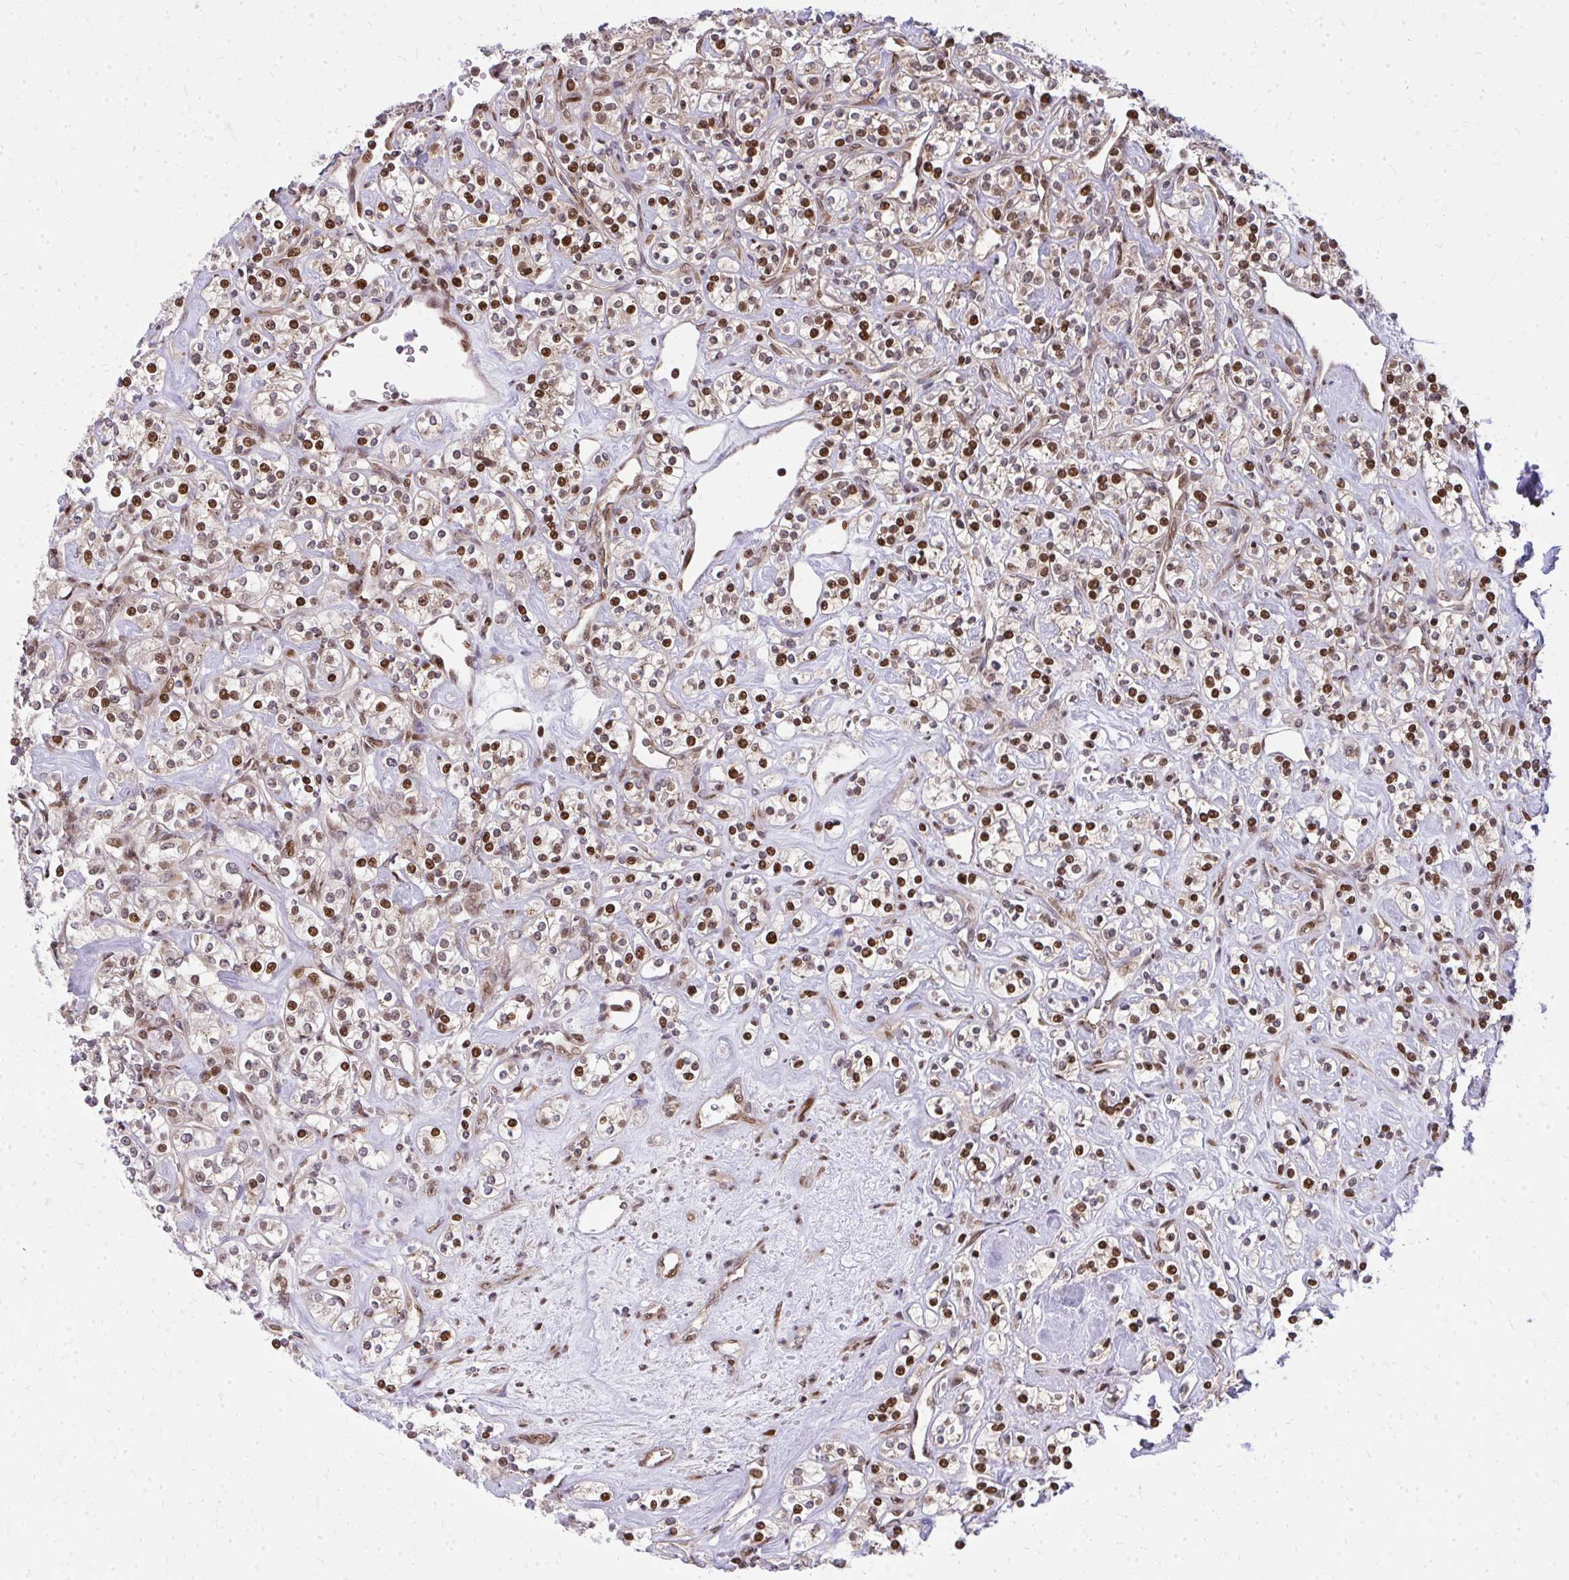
{"staining": {"intensity": "strong", "quantity": ">75%", "location": "nuclear"}, "tissue": "renal cancer", "cell_type": "Tumor cells", "image_type": "cancer", "snomed": [{"axis": "morphology", "description": "Adenocarcinoma, NOS"}, {"axis": "topography", "description": "Kidney"}], "caption": "This micrograph exhibits immunohistochemistry staining of renal cancer, with high strong nuclear positivity in about >75% of tumor cells.", "gene": "PIGY", "patient": {"sex": "male", "age": 77}}